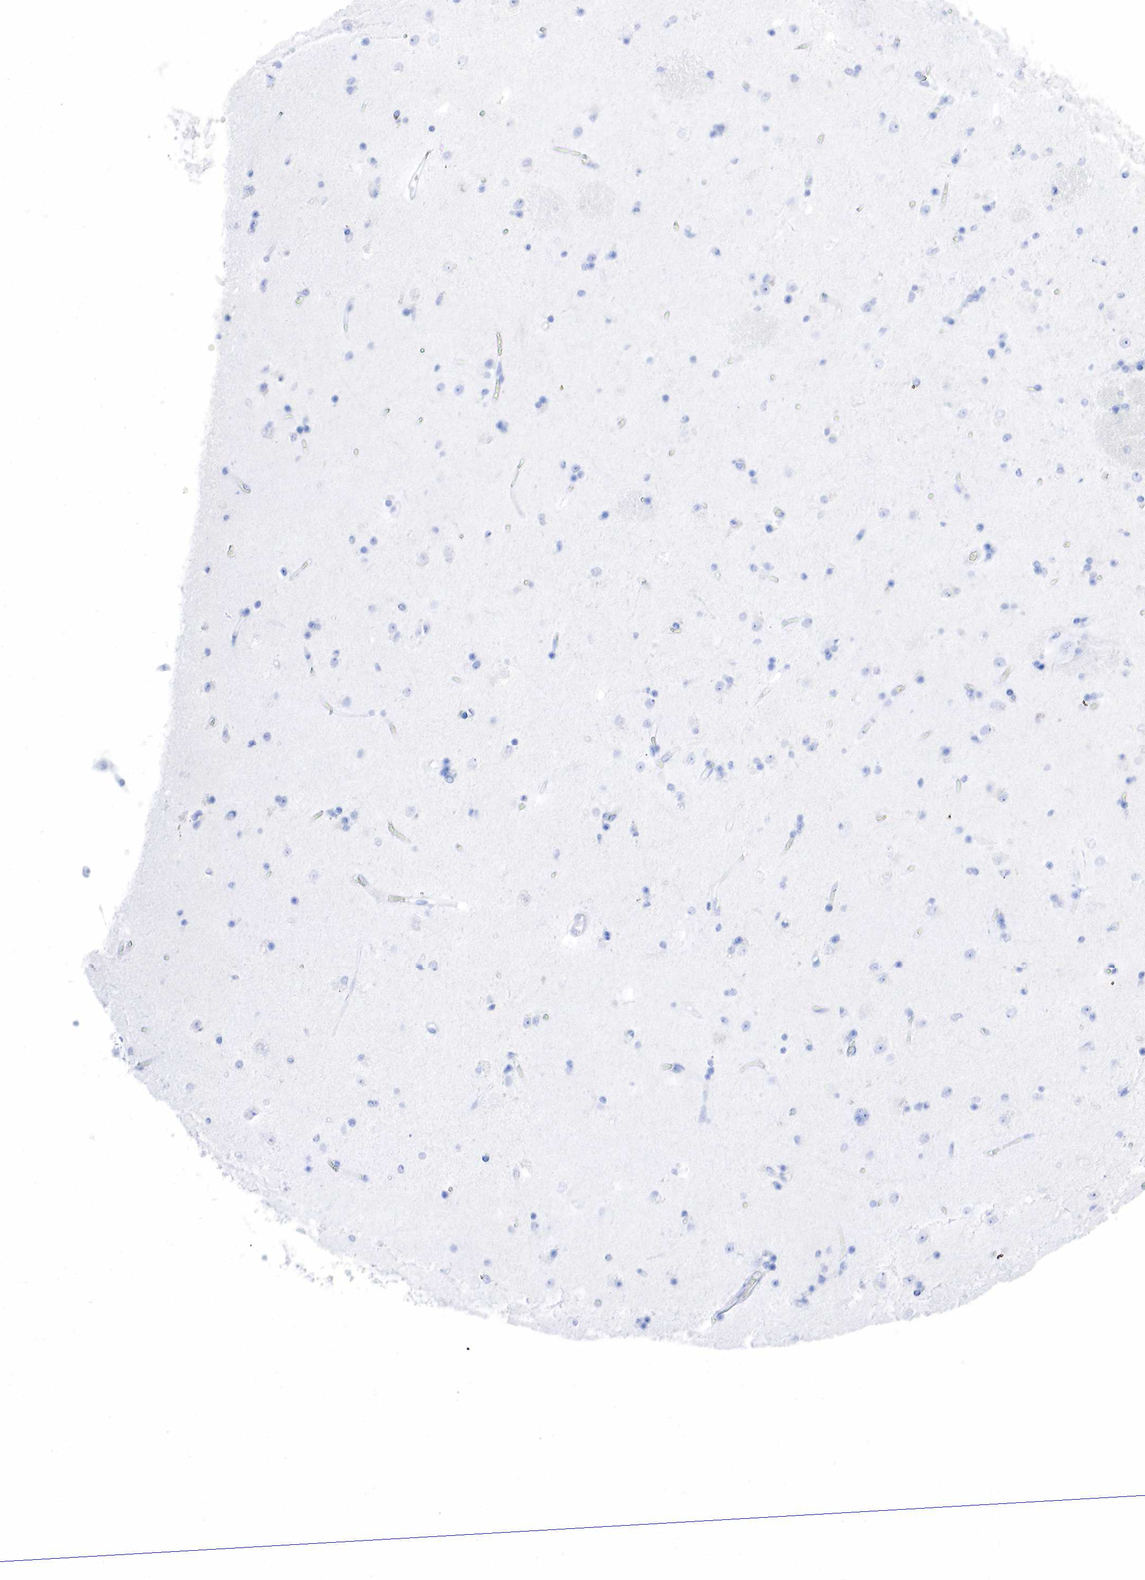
{"staining": {"intensity": "negative", "quantity": "none", "location": "none"}, "tissue": "caudate", "cell_type": "Glial cells", "image_type": "normal", "snomed": [{"axis": "morphology", "description": "Normal tissue, NOS"}, {"axis": "topography", "description": "Lateral ventricle wall"}], "caption": "There is no significant staining in glial cells of caudate. (DAB (3,3'-diaminobenzidine) immunohistochemistry (IHC) visualized using brightfield microscopy, high magnification).", "gene": "ESR1", "patient": {"sex": "female", "age": 54}}